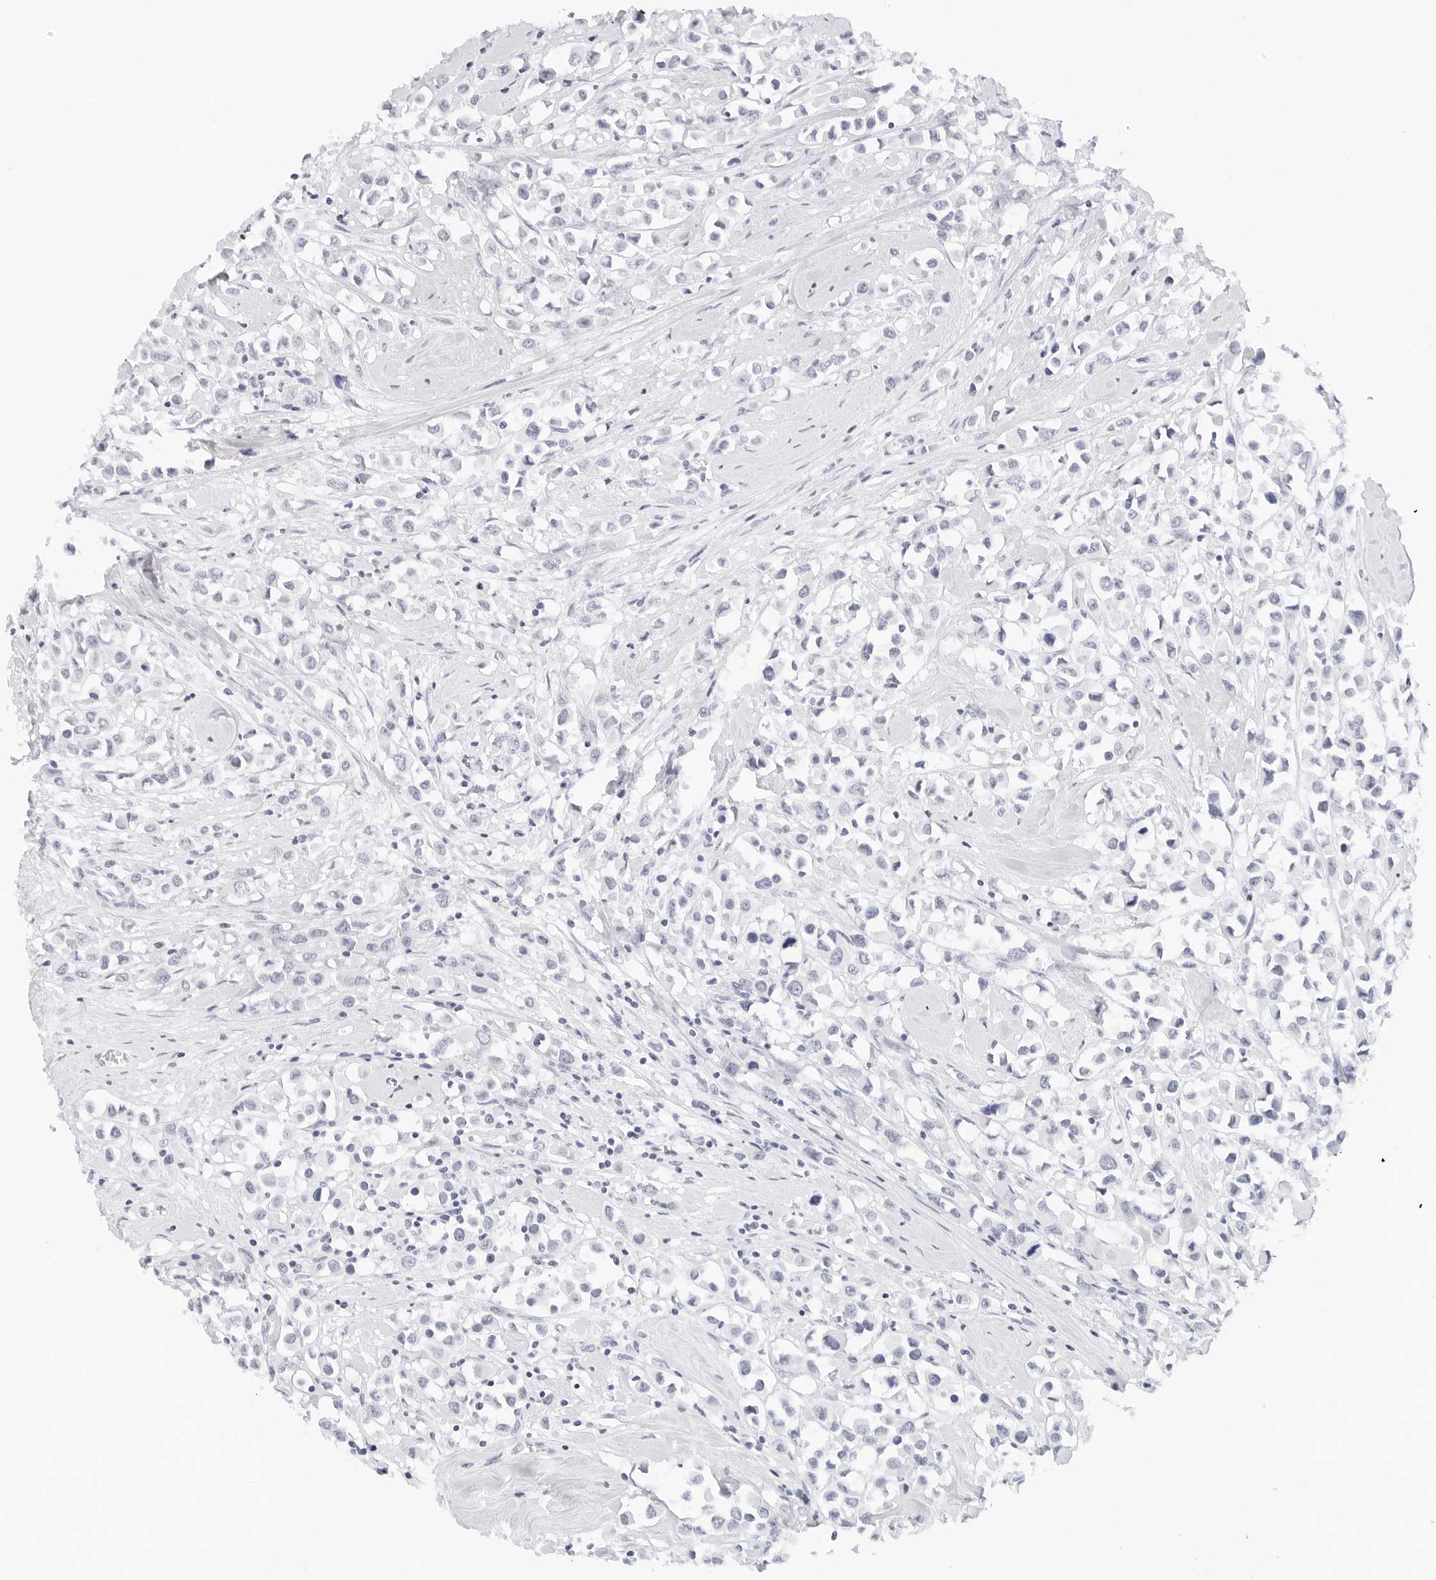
{"staining": {"intensity": "negative", "quantity": "none", "location": "none"}, "tissue": "breast cancer", "cell_type": "Tumor cells", "image_type": "cancer", "snomed": [{"axis": "morphology", "description": "Duct carcinoma"}, {"axis": "topography", "description": "Breast"}], "caption": "Tumor cells show no significant protein expression in breast cancer.", "gene": "CD22", "patient": {"sex": "female", "age": 61}}